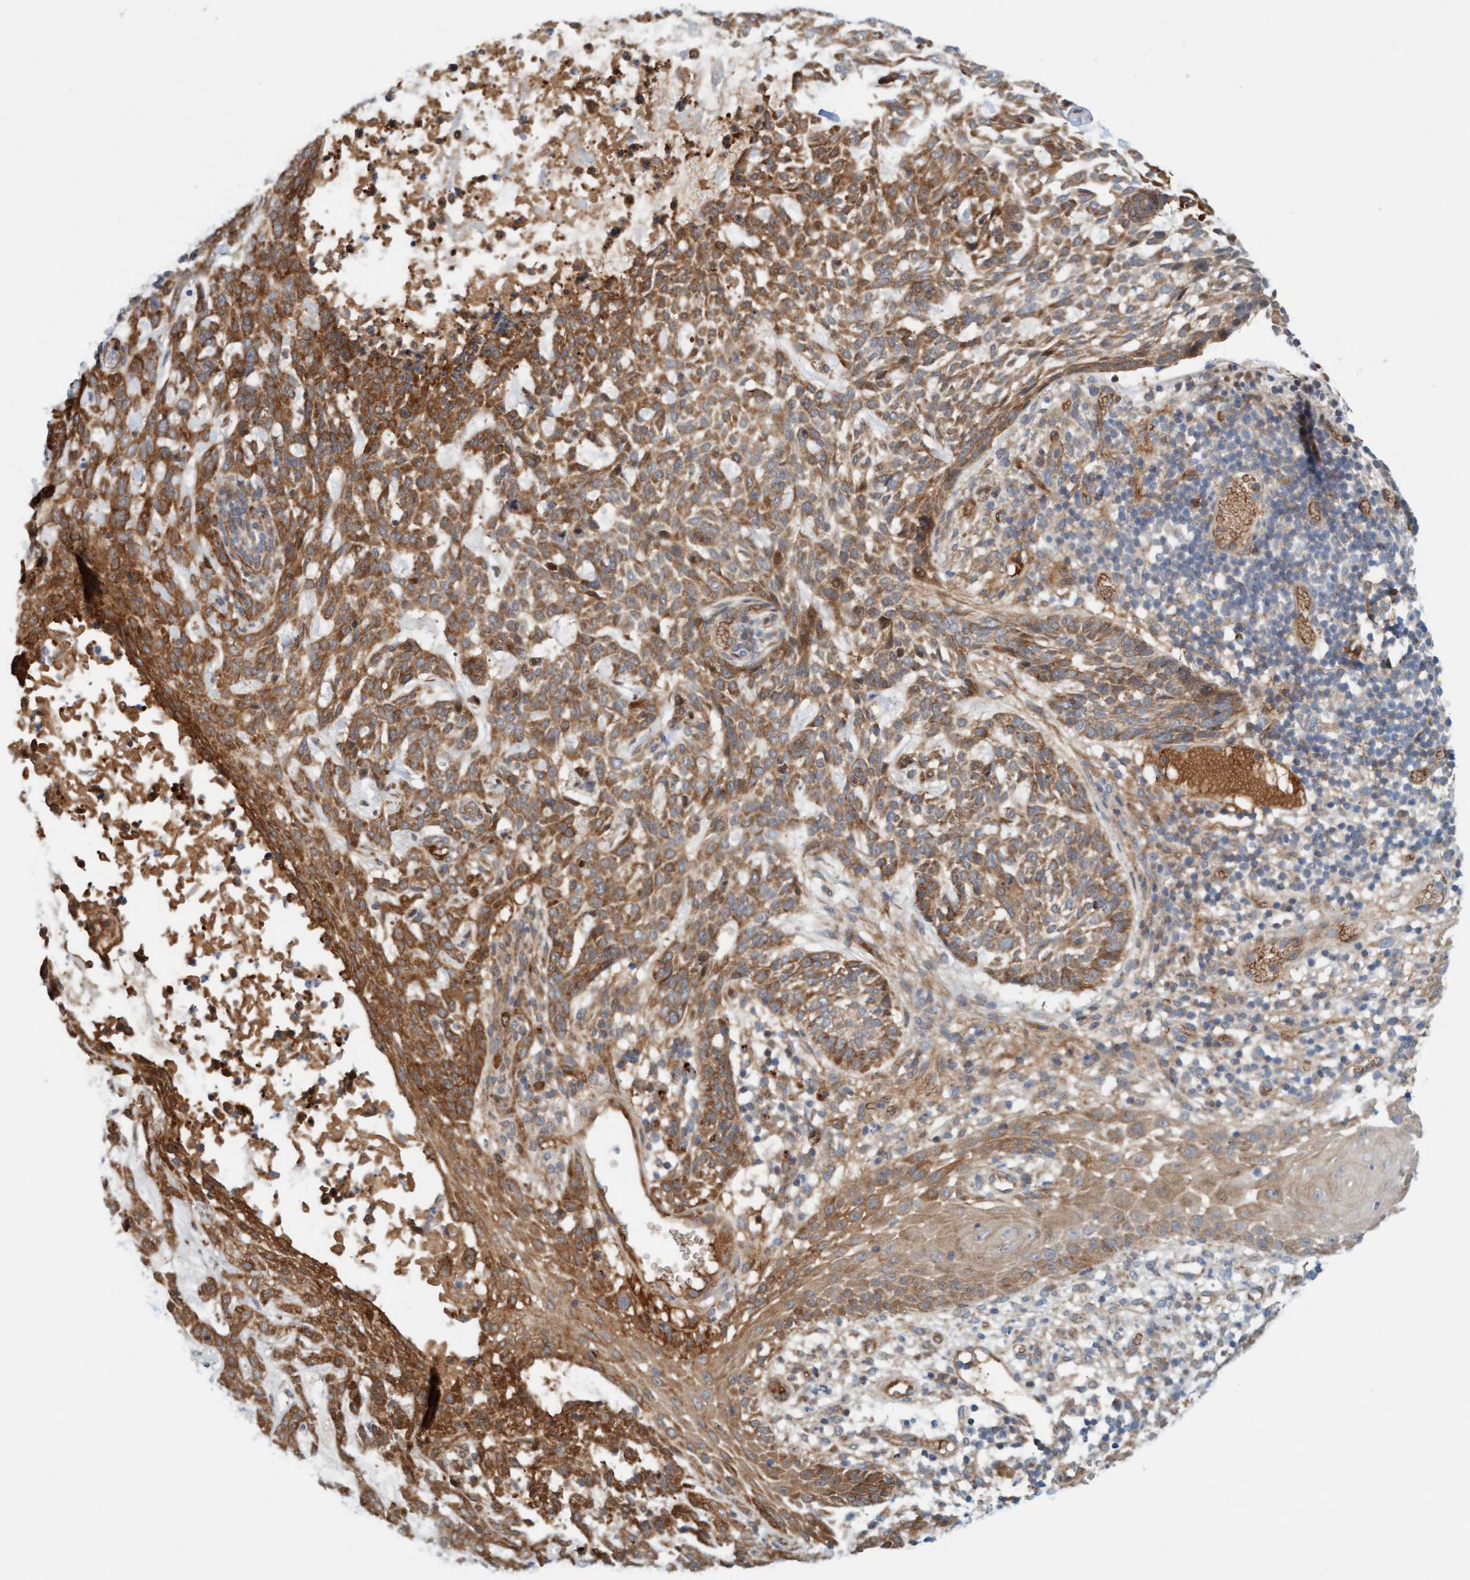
{"staining": {"intensity": "strong", "quantity": ">75%", "location": "cytoplasmic/membranous"}, "tissue": "skin cancer", "cell_type": "Tumor cells", "image_type": "cancer", "snomed": [{"axis": "morphology", "description": "Basal cell carcinoma"}, {"axis": "topography", "description": "Skin"}], "caption": "Skin cancer stained with a protein marker exhibits strong staining in tumor cells.", "gene": "EIF4EBP1", "patient": {"sex": "female", "age": 64}}